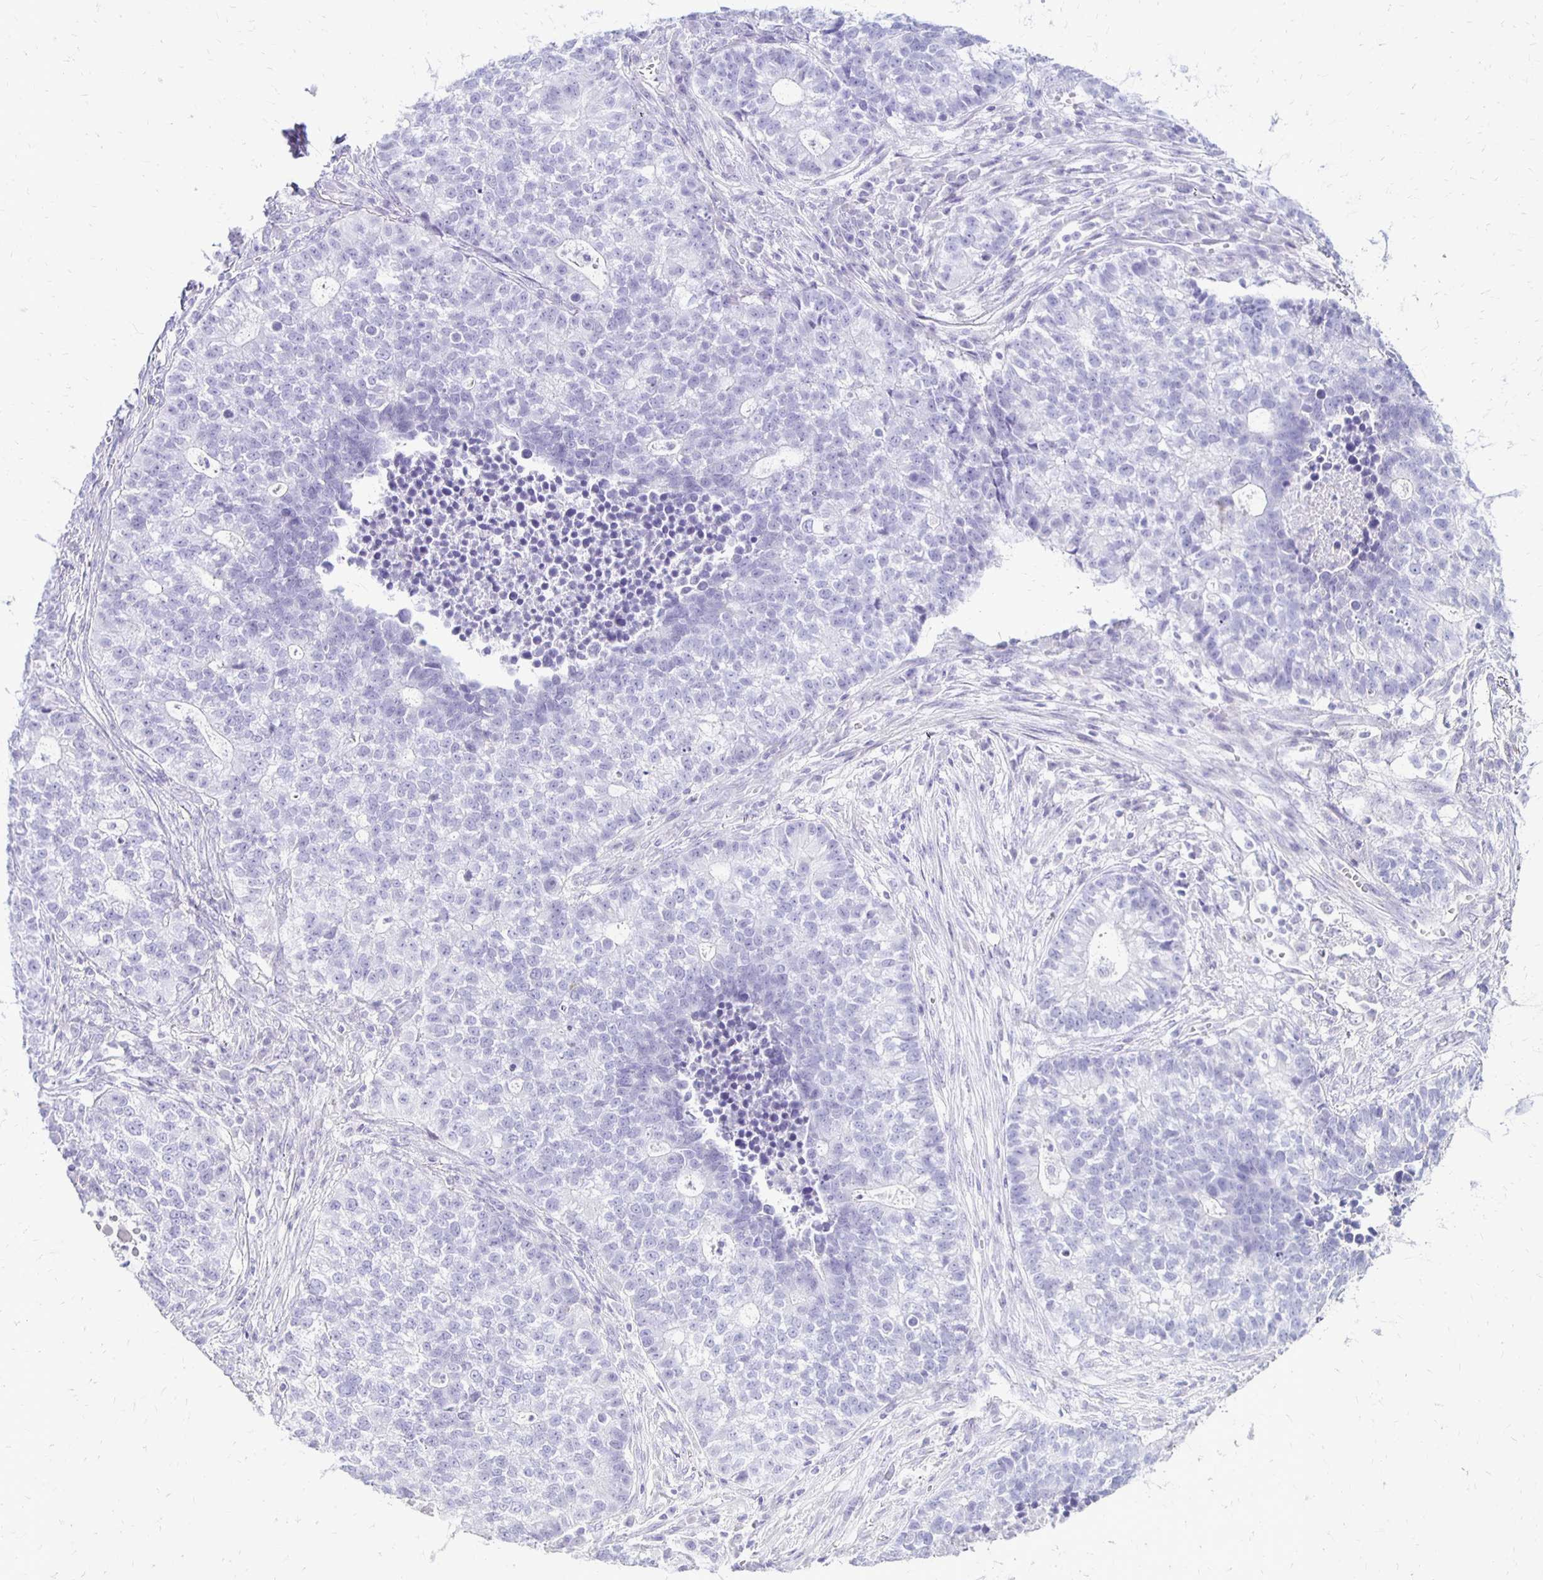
{"staining": {"intensity": "negative", "quantity": "none", "location": "none"}, "tissue": "lung cancer", "cell_type": "Tumor cells", "image_type": "cancer", "snomed": [{"axis": "morphology", "description": "Adenocarcinoma, NOS"}, {"axis": "topography", "description": "Lung"}], "caption": "Immunohistochemical staining of human adenocarcinoma (lung) reveals no significant expression in tumor cells.", "gene": "RYR1", "patient": {"sex": "male", "age": 57}}